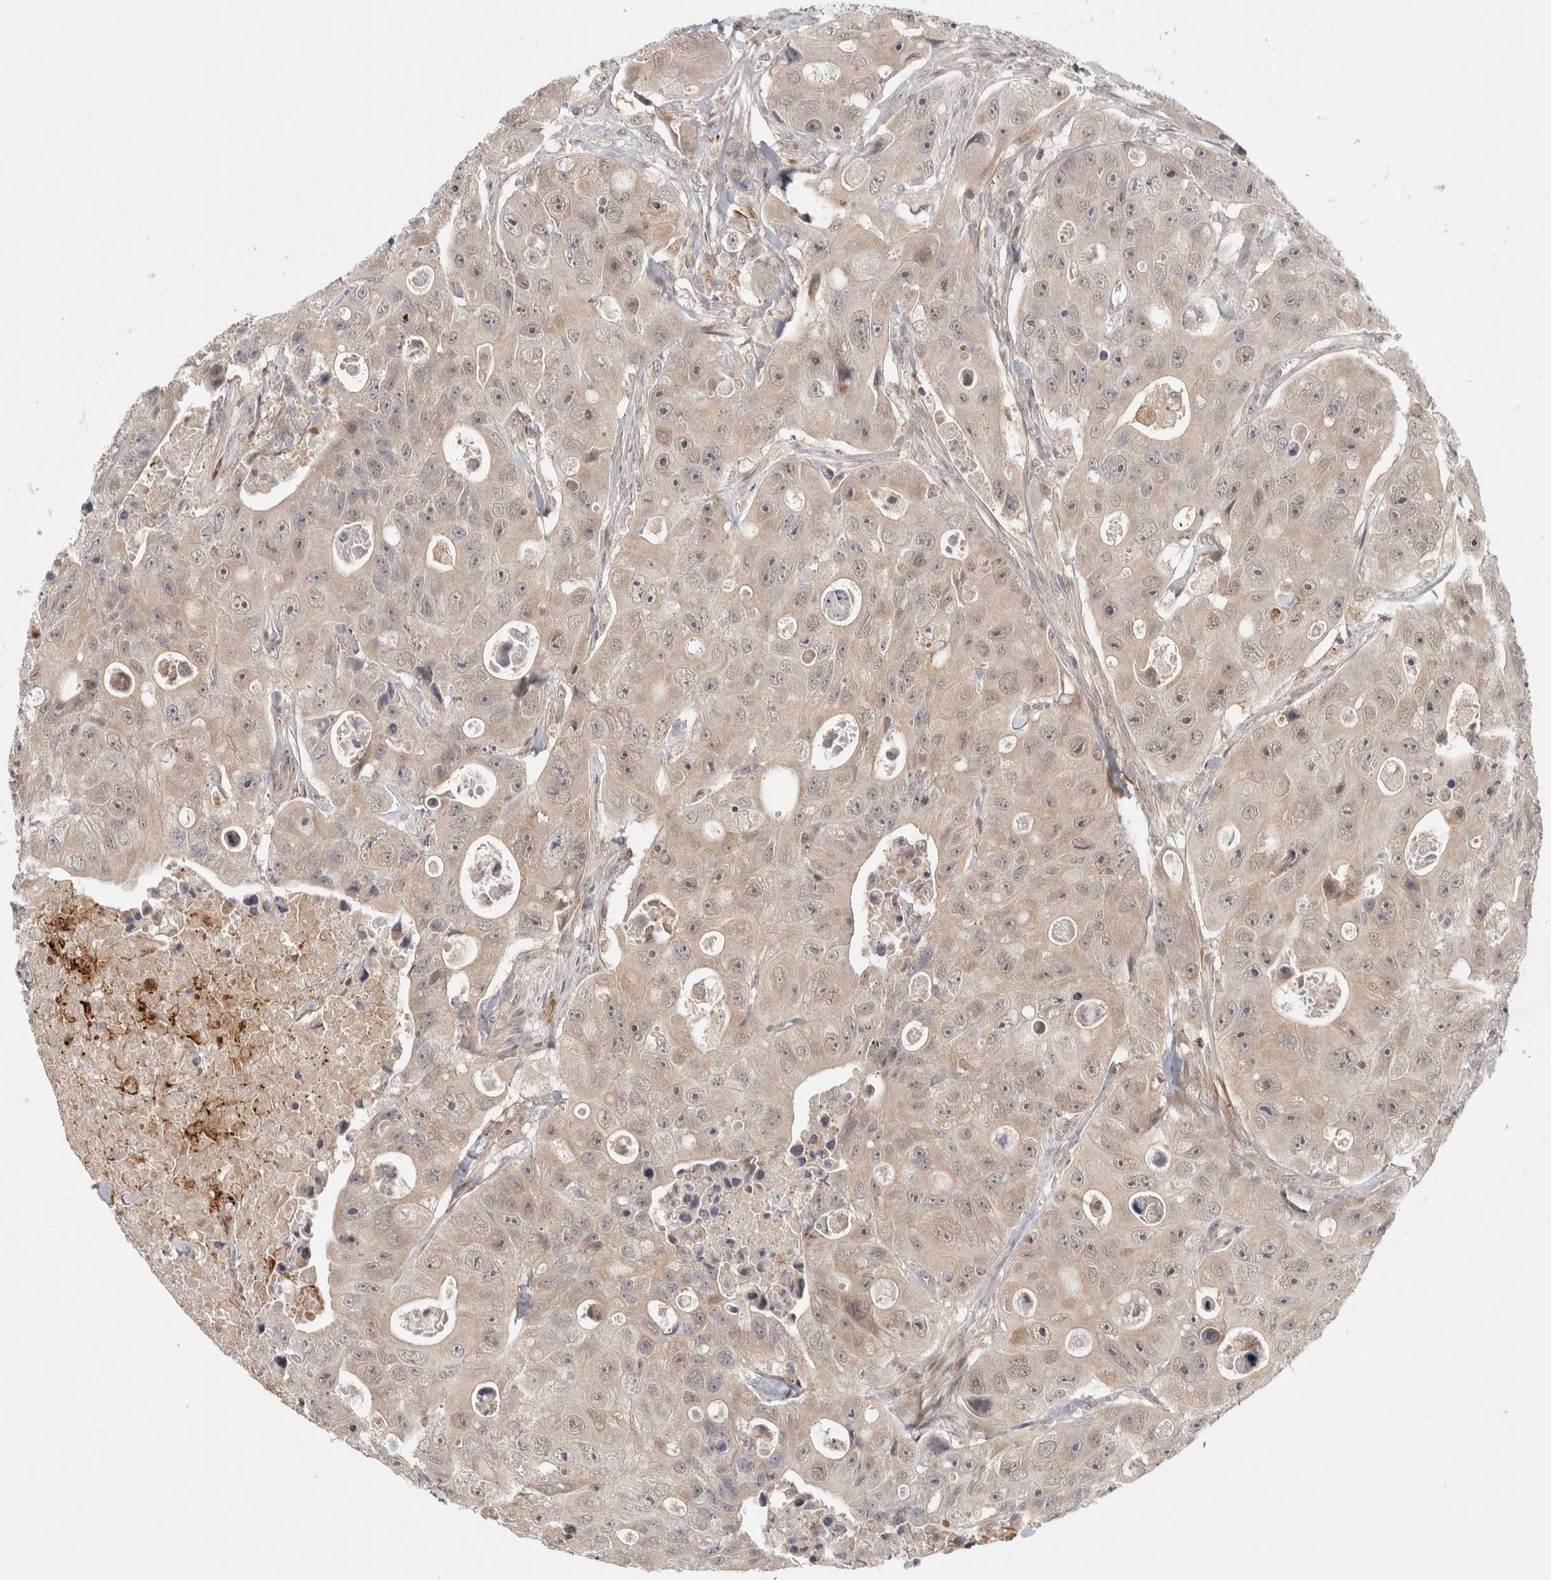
{"staining": {"intensity": "weak", "quantity": "25%-75%", "location": "cytoplasmic/membranous"}, "tissue": "colorectal cancer", "cell_type": "Tumor cells", "image_type": "cancer", "snomed": [{"axis": "morphology", "description": "Adenocarcinoma, NOS"}, {"axis": "topography", "description": "Colon"}], "caption": "DAB immunohistochemical staining of human colorectal cancer shows weak cytoplasmic/membranous protein positivity in about 25%-75% of tumor cells.", "gene": "ZNF318", "patient": {"sex": "female", "age": 46}}